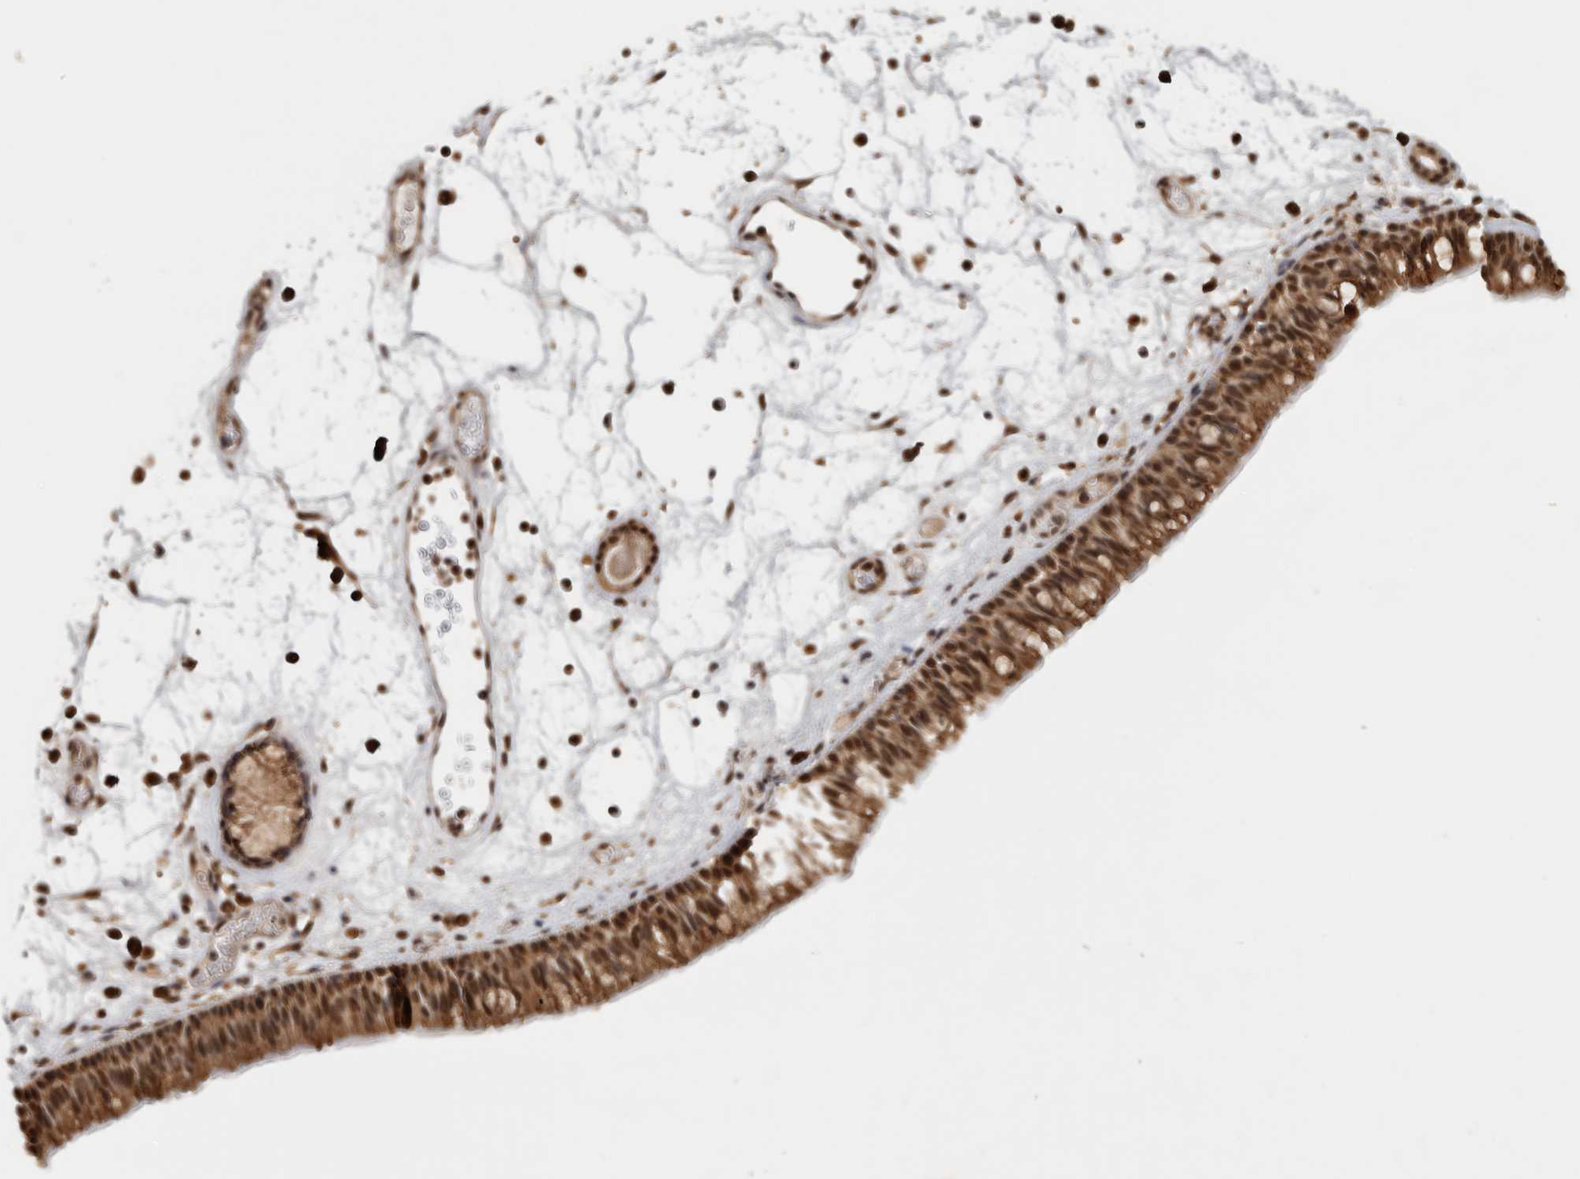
{"staining": {"intensity": "moderate", "quantity": ">75%", "location": "cytoplasmic/membranous,nuclear"}, "tissue": "nasopharynx", "cell_type": "Respiratory epithelial cells", "image_type": "normal", "snomed": [{"axis": "morphology", "description": "Normal tissue, NOS"}, {"axis": "morphology", "description": "Inflammation, NOS"}, {"axis": "morphology", "description": "Malignant melanoma, Metastatic site"}, {"axis": "topography", "description": "Nasopharynx"}], "caption": "IHC image of unremarkable nasopharynx stained for a protein (brown), which shows medium levels of moderate cytoplasmic/membranous,nuclear expression in approximately >75% of respiratory epithelial cells.", "gene": "ZNF83", "patient": {"sex": "male", "age": 70}}